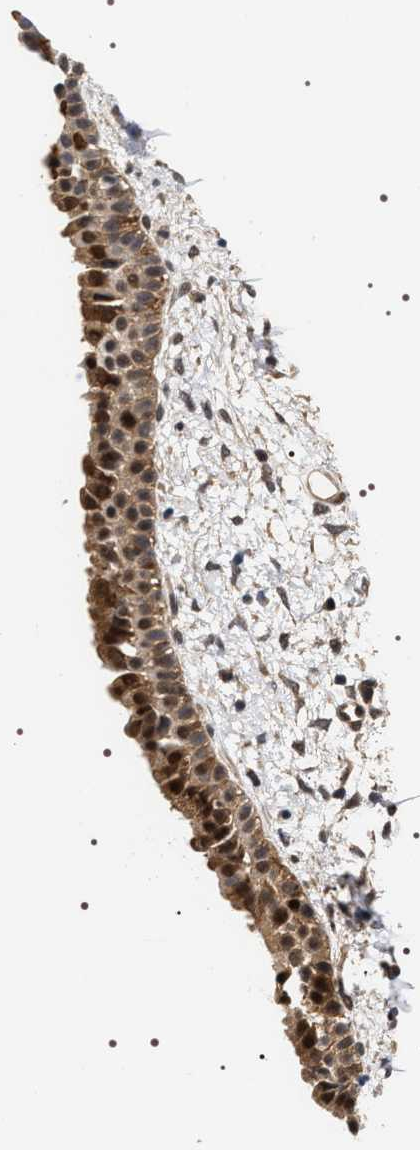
{"staining": {"intensity": "moderate", "quantity": ">75%", "location": "cytoplasmic/membranous,nuclear"}, "tissue": "nasopharynx", "cell_type": "Respiratory epithelial cells", "image_type": "normal", "snomed": [{"axis": "morphology", "description": "Normal tissue, NOS"}, {"axis": "topography", "description": "Nasopharynx"}], "caption": "Immunohistochemistry staining of normal nasopharynx, which demonstrates medium levels of moderate cytoplasmic/membranous,nuclear staining in about >75% of respiratory epithelial cells indicating moderate cytoplasmic/membranous,nuclear protein positivity. The staining was performed using DAB (brown) for protein detection and nuclei were counterstained in hematoxylin (blue).", "gene": "BAG6", "patient": {"sex": "male", "age": 22}}